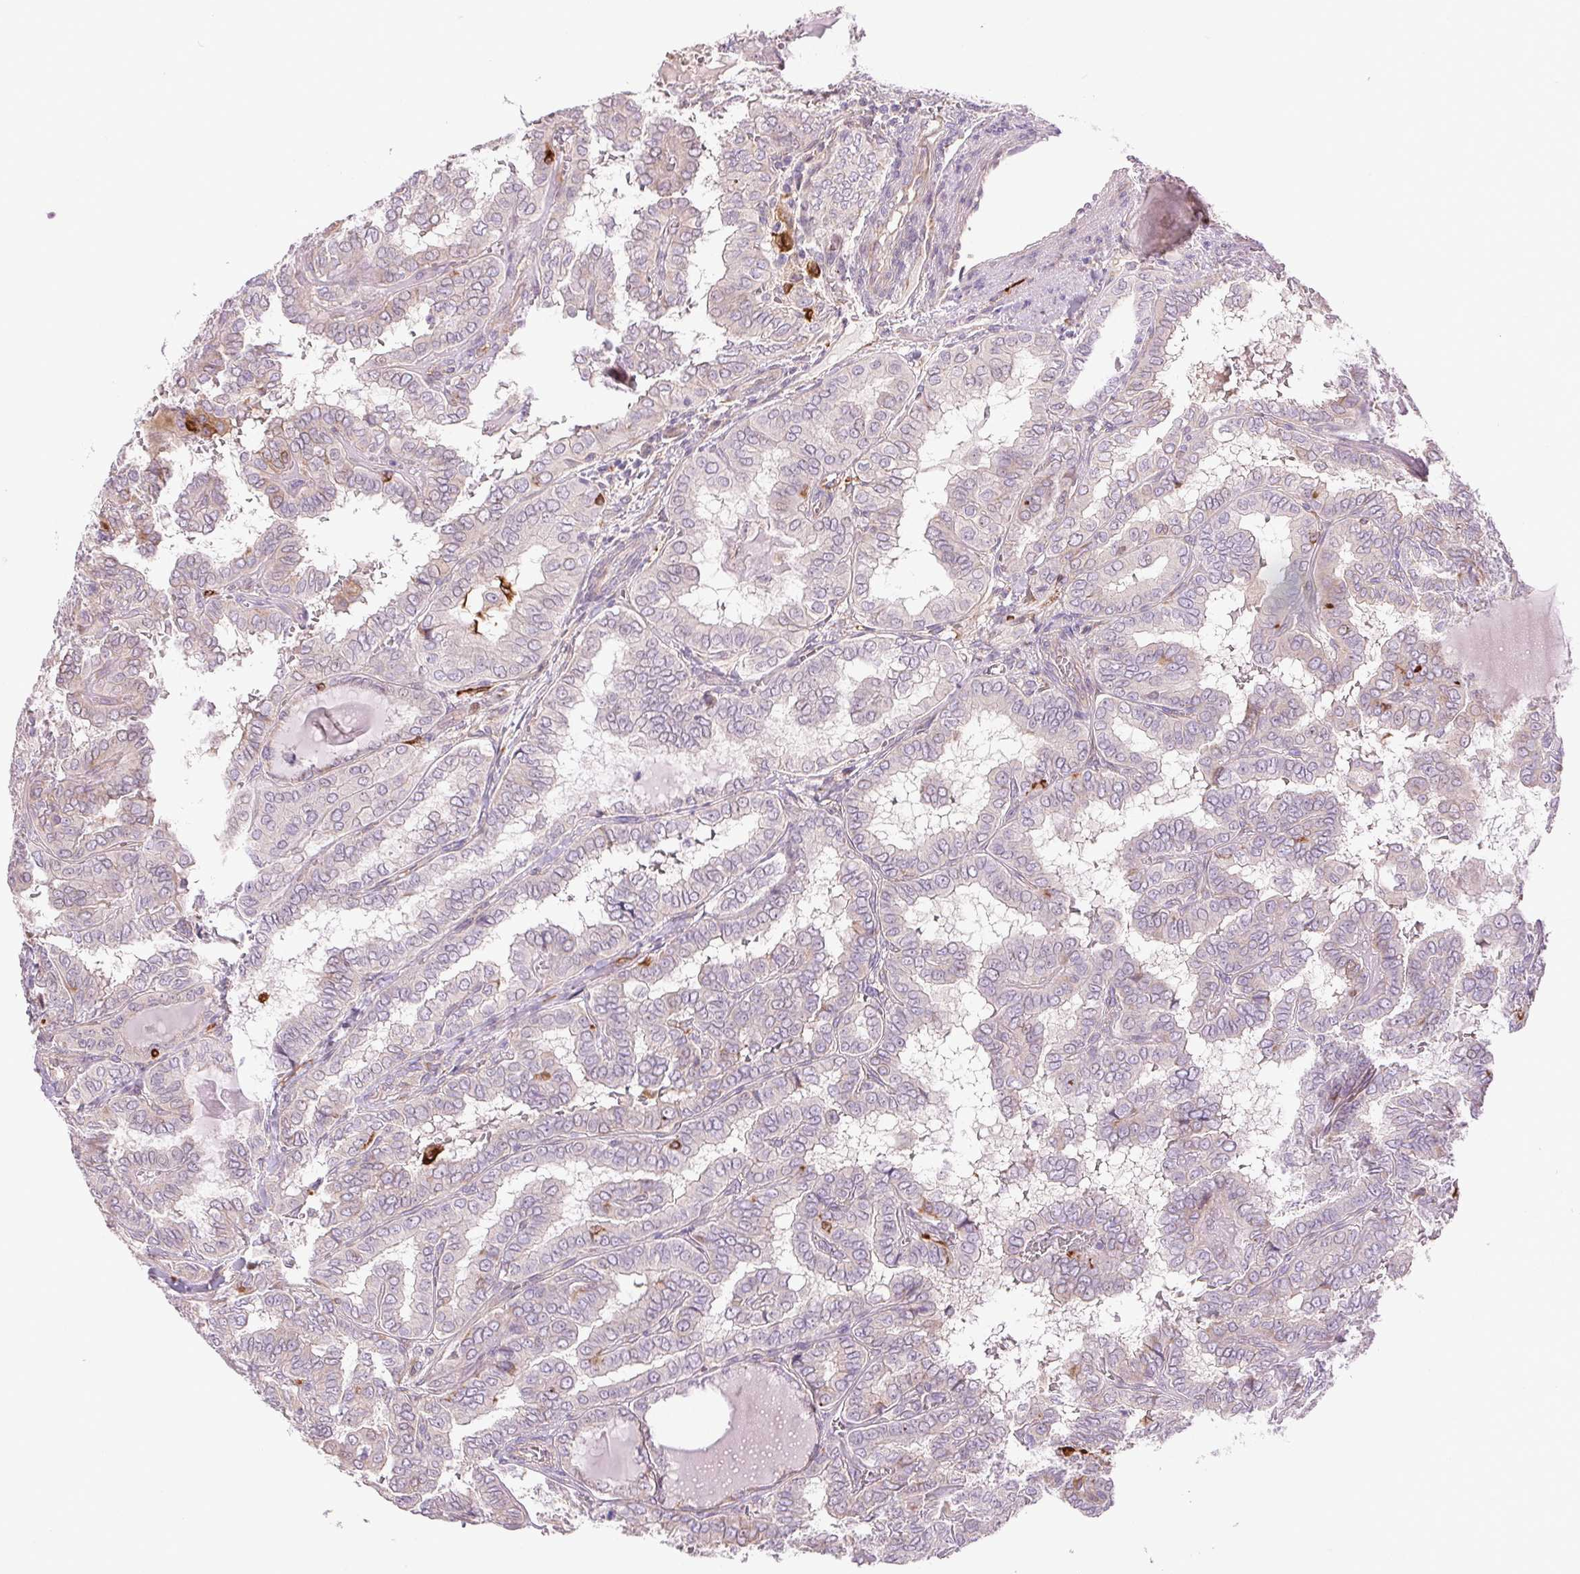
{"staining": {"intensity": "negative", "quantity": "none", "location": "none"}, "tissue": "thyroid cancer", "cell_type": "Tumor cells", "image_type": "cancer", "snomed": [{"axis": "morphology", "description": "Papillary adenocarcinoma, NOS"}, {"axis": "topography", "description": "Thyroid gland"}], "caption": "DAB immunohistochemical staining of thyroid papillary adenocarcinoma reveals no significant staining in tumor cells.", "gene": "METTL17", "patient": {"sex": "female", "age": 46}}